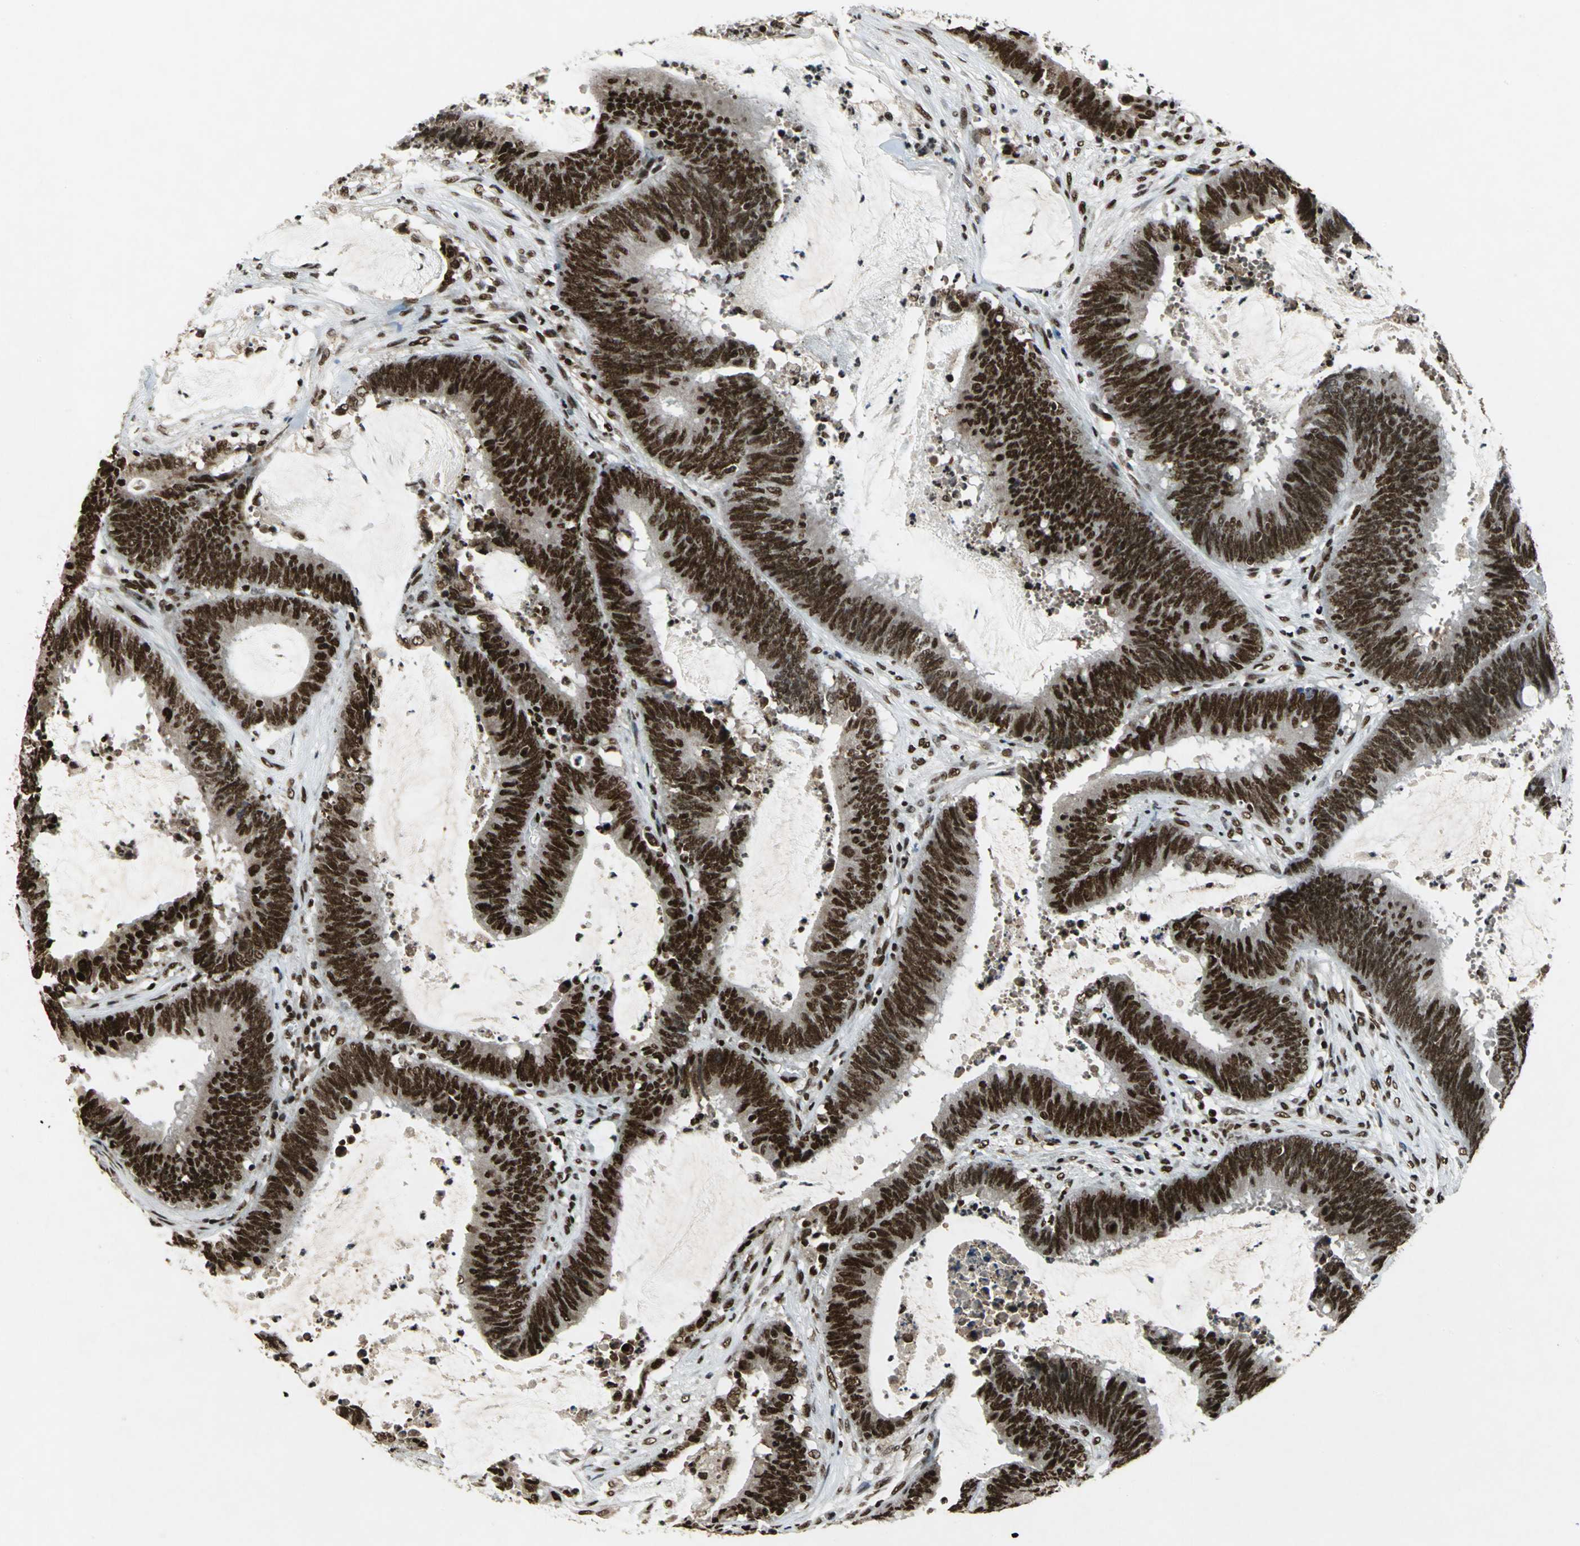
{"staining": {"intensity": "strong", "quantity": ">75%", "location": "nuclear"}, "tissue": "colorectal cancer", "cell_type": "Tumor cells", "image_type": "cancer", "snomed": [{"axis": "morphology", "description": "Adenocarcinoma, NOS"}, {"axis": "topography", "description": "Rectum"}], "caption": "Protein expression analysis of human colorectal adenocarcinoma reveals strong nuclear expression in approximately >75% of tumor cells.", "gene": "MTA2", "patient": {"sex": "female", "age": 66}}